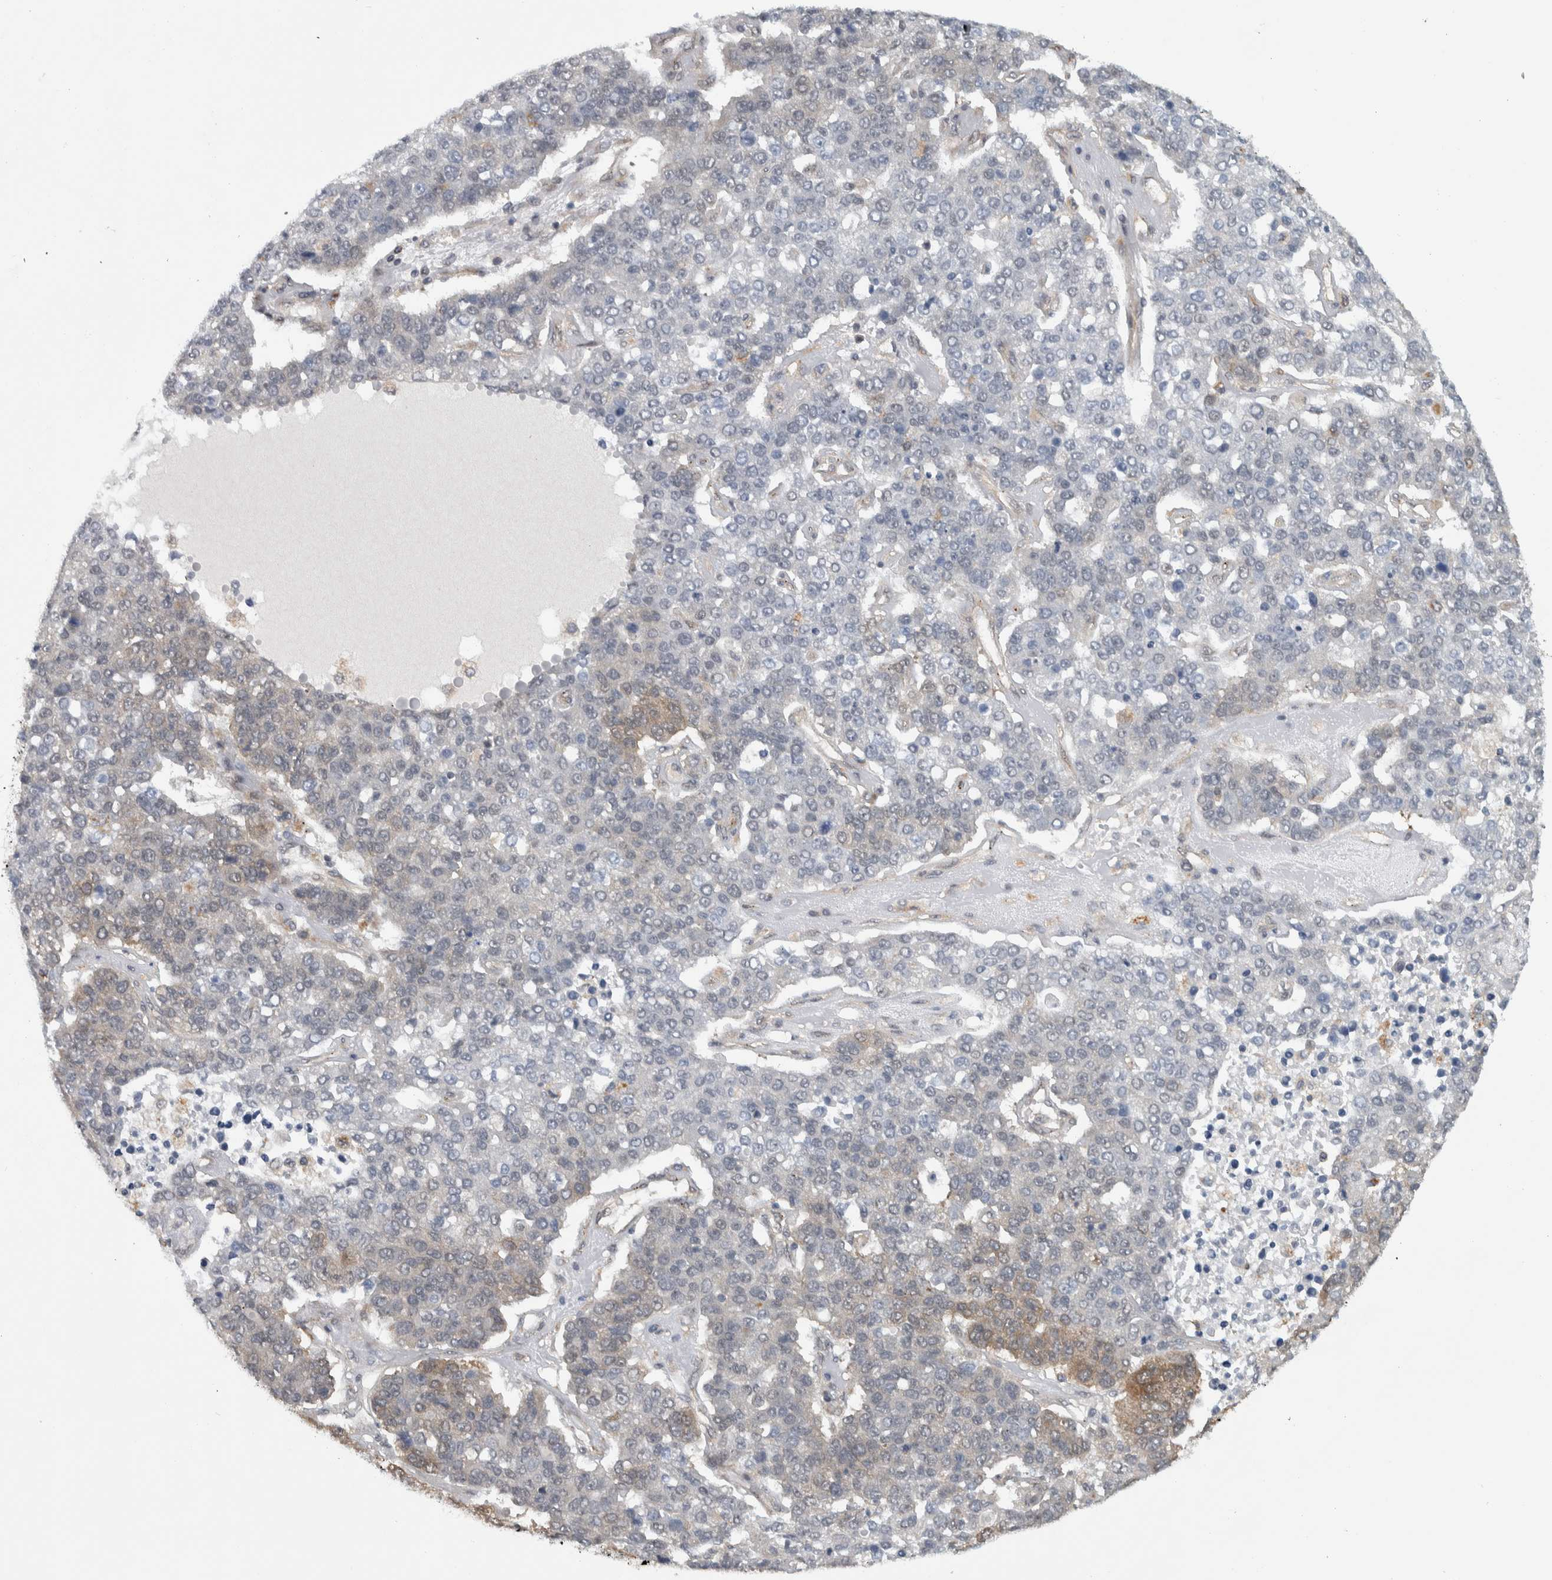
{"staining": {"intensity": "weak", "quantity": "<25%", "location": "cytoplasmic/membranous"}, "tissue": "pancreatic cancer", "cell_type": "Tumor cells", "image_type": "cancer", "snomed": [{"axis": "morphology", "description": "Adenocarcinoma, NOS"}, {"axis": "topography", "description": "Pancreas"}], "caption": "Human adenocarcinoma (pancreatic) stained for a protein using immunohistochemistry demonstrates no staining in tumor cells.", "gene": "CCDC43", "patient": {"sex": "female", "age": 61}}